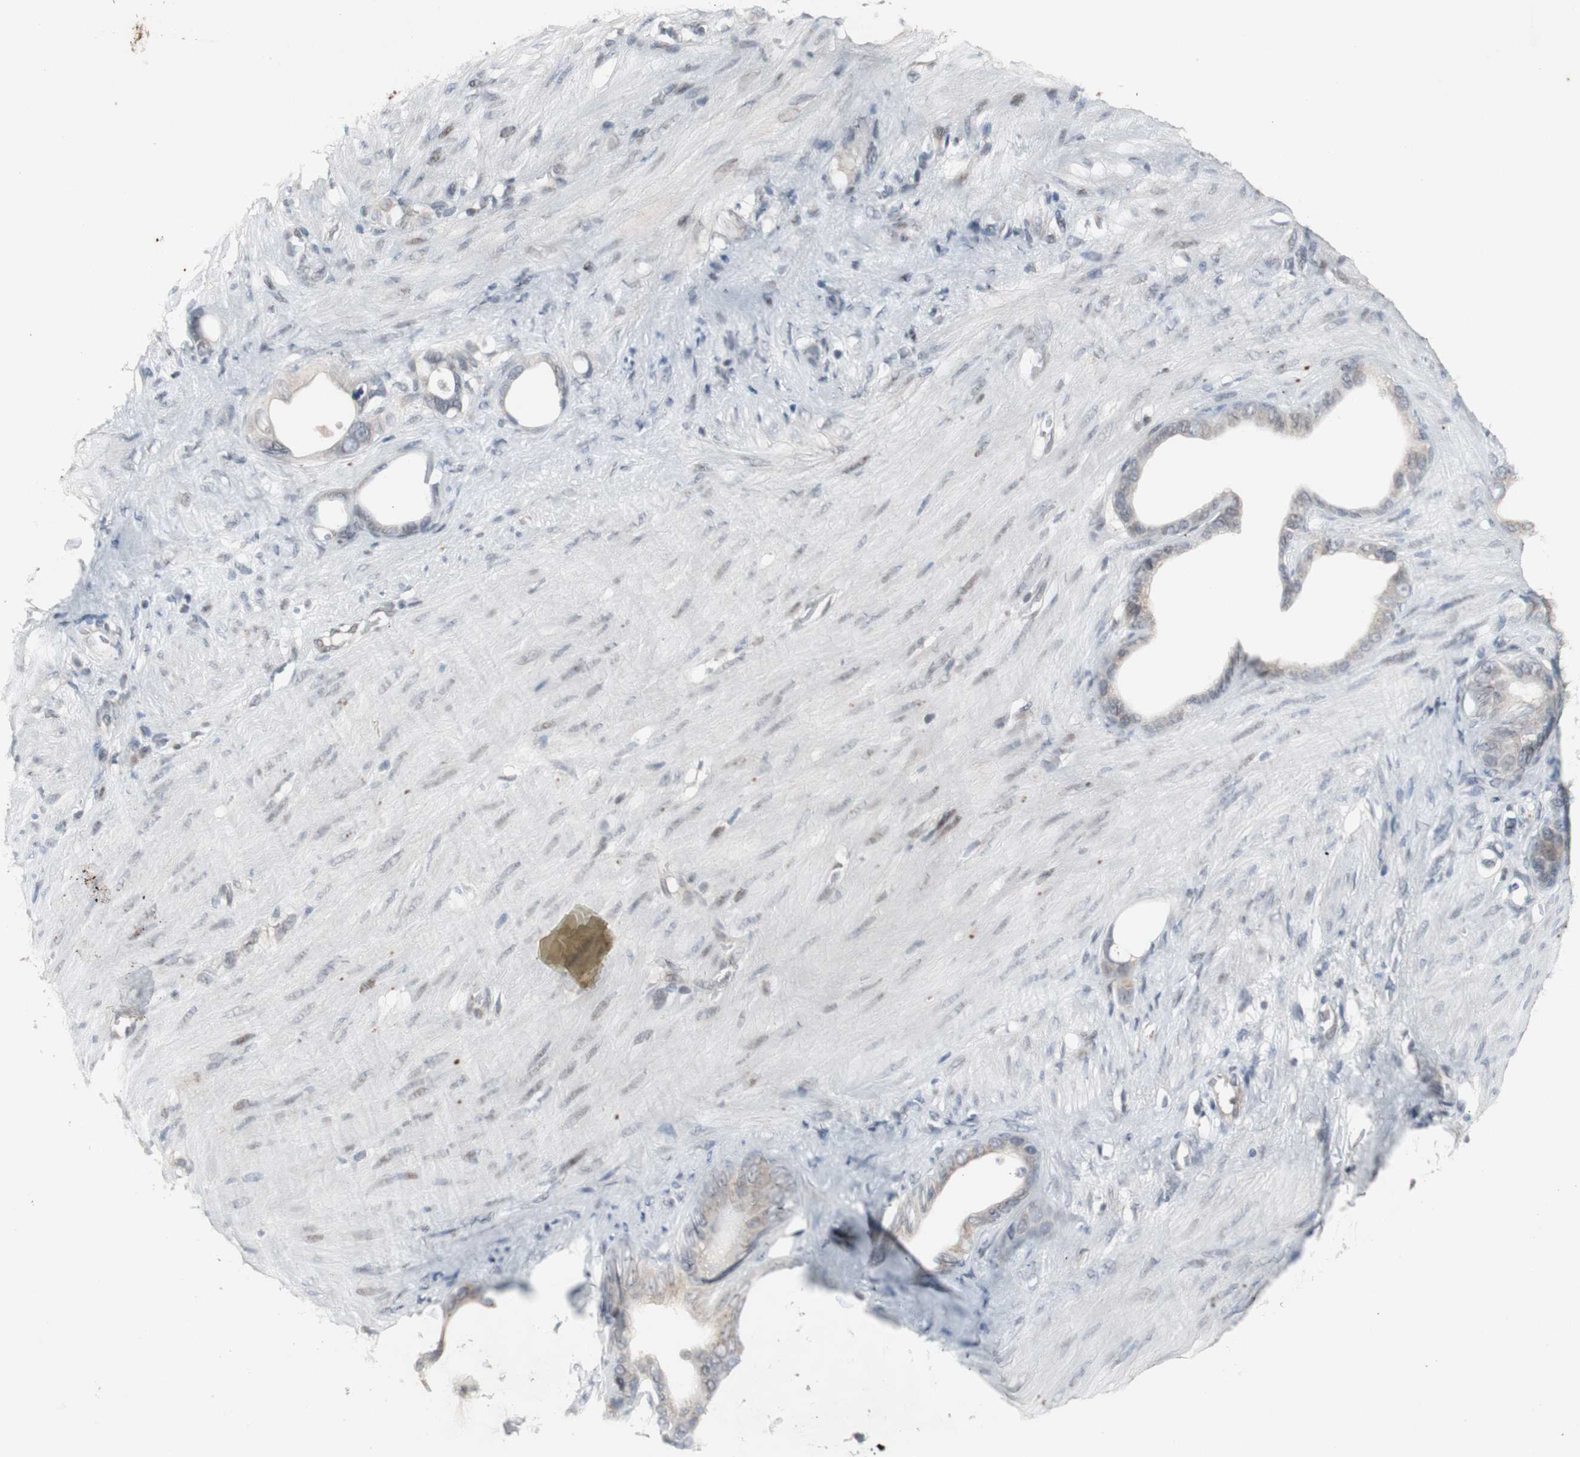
{"staining": {"intensity": "weak", "quantity": "<25%", "location": "cytoplasmic/membranous"}, "tissue": "stomach cancer", "cell_type": "Tumor cells", "image_type": "cancer", "snomed": [{"axis": "morphology", "description": "Adenocarcinoma, NOS"}, {"axis": "topography", "description": "Stomach"}], "caption": "High magnification brightfield microscopy of adenocarcinoma (stomach) stained with DAB (3,3'-diaminobenzidine) (brown) and counterstained with hematoxylin (blue): tumor cells show no significant expression.", "gene": "ZNF396", "patient": {"sex": "female", "age": 75}}